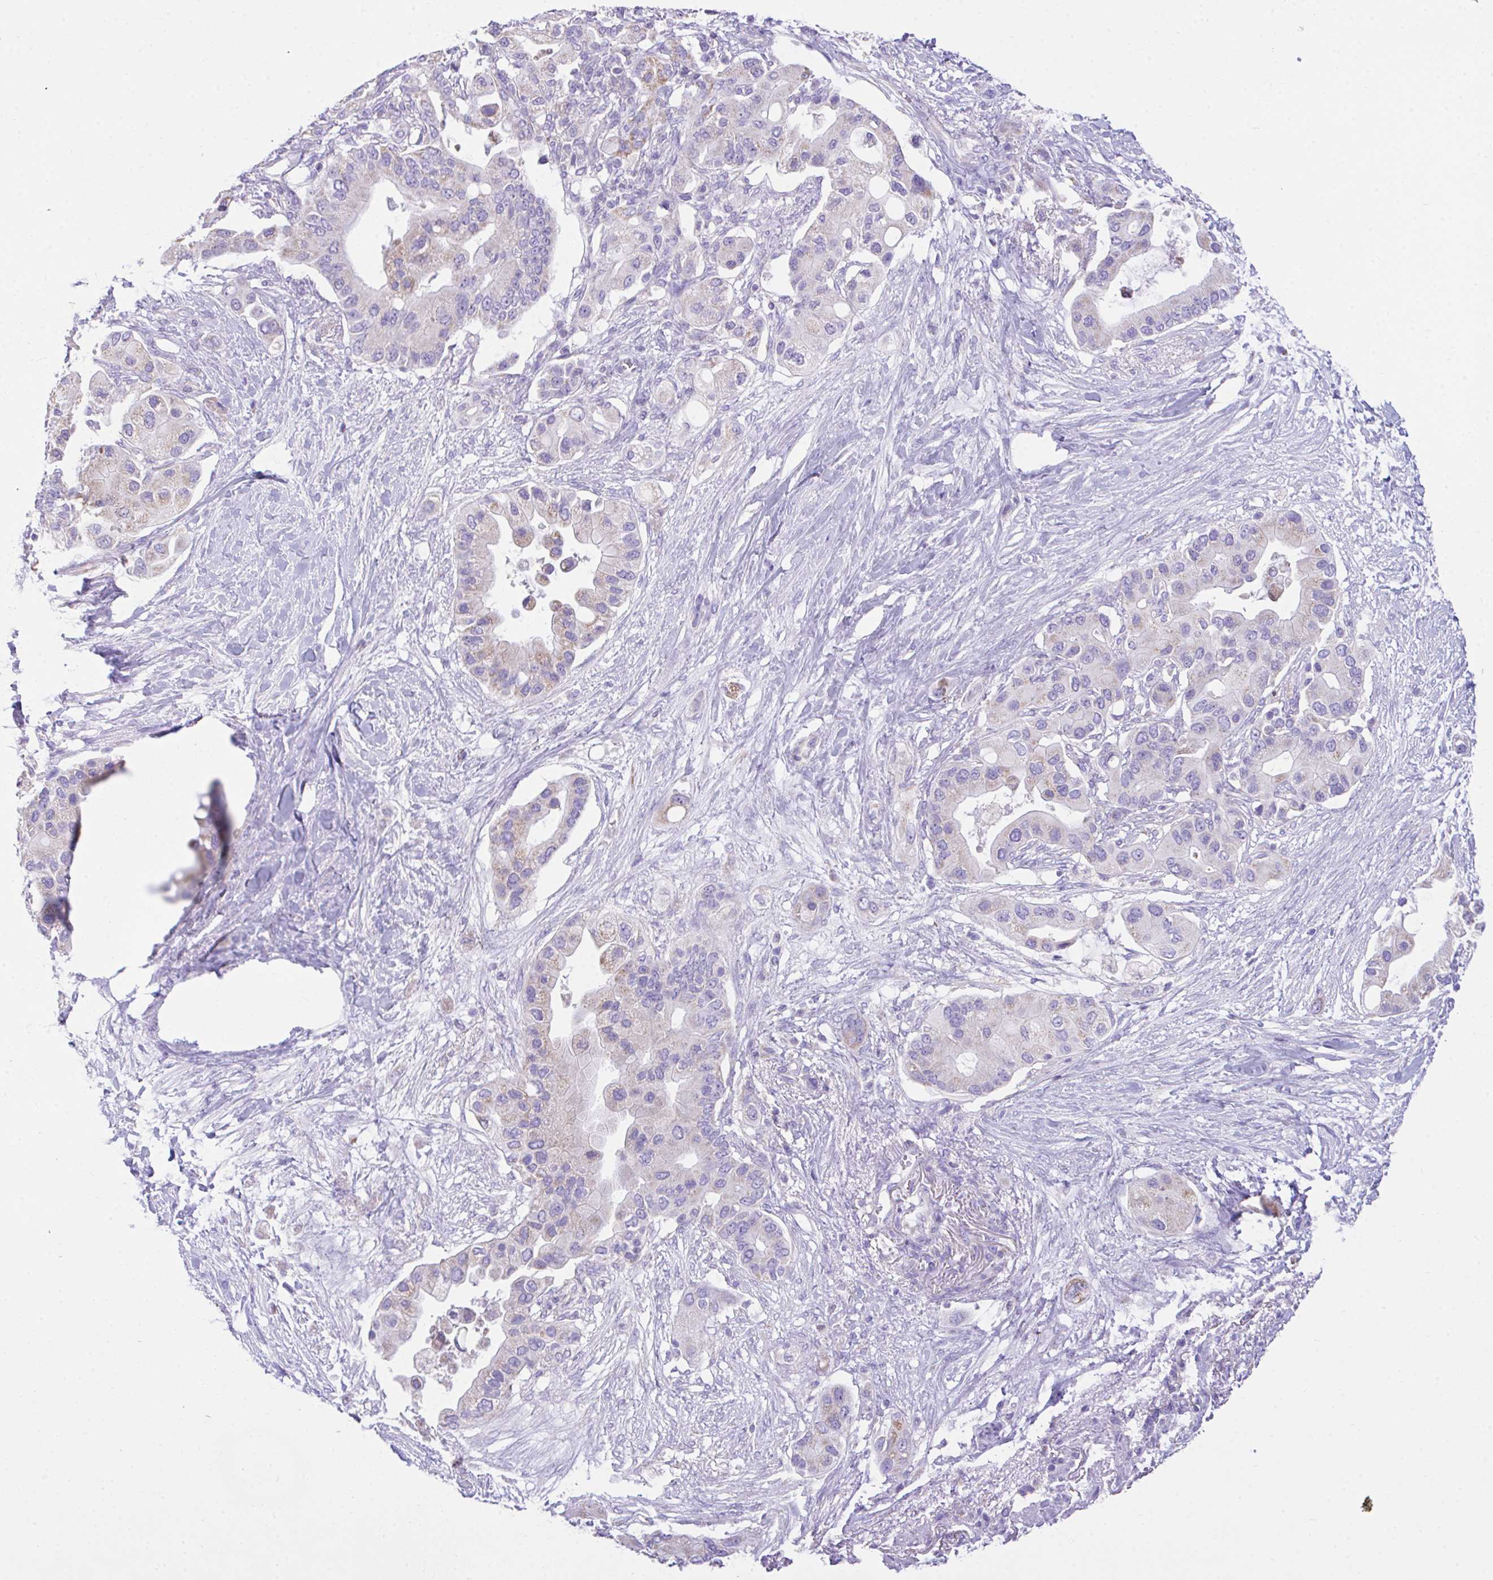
{"staining": {"intensity": "weak", "quantity": "<25%", "location": "cytoplasmic/membranous"}, "tissue": "pancreatic cancer", "cell_type": "Tumor cells", "image_type": "cancer", "snomed": [{"axis": "morphology", "description": "Adenocarcinoma, NOS"}, {"axis": "topography", "description": "Pancreas"}], "caption": "Human pancreatic adenocarcinoma stained for a protein using IHC displays no expression in tumor cells.", "gene": "NLRP8", "patient": {"sex": "male", "age": 57}}